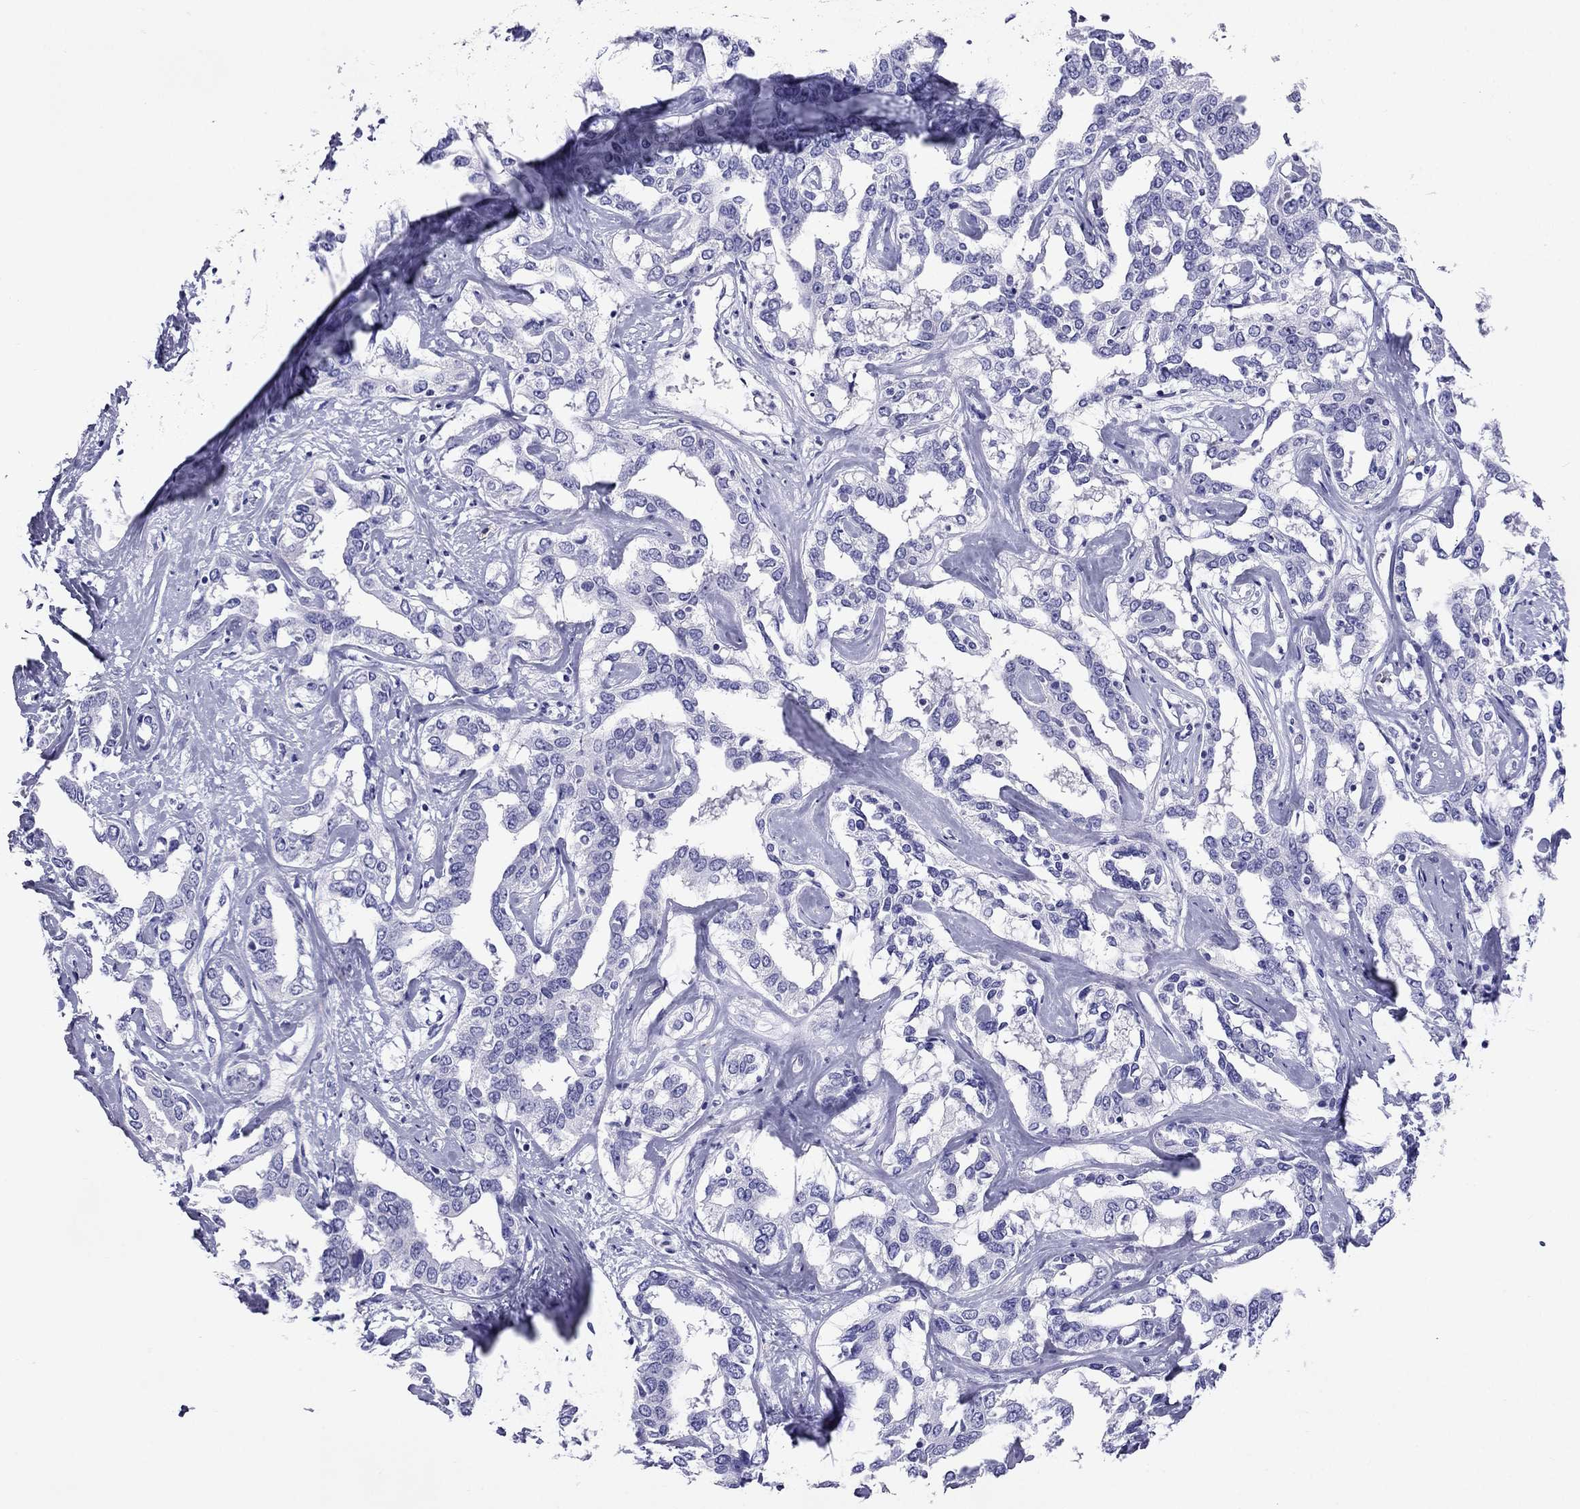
{"staining": {"intensity": "negative", "quantity": "none", "location": "none"}, "tissue": "liver cancer", "cell_type": "Tumor cells", "image_type": "cancer", "snomed": [{"axis": "morphology", "description": "Cholangiocarcinoma"}, {"axis": "topography", "description": "Liver"}], "caption": "This is an IHC micrograph of liver cancer. There is no positivity in tumor cells.", "gene": "ARR3", "patient": {"sex": "male", "age": 59}}